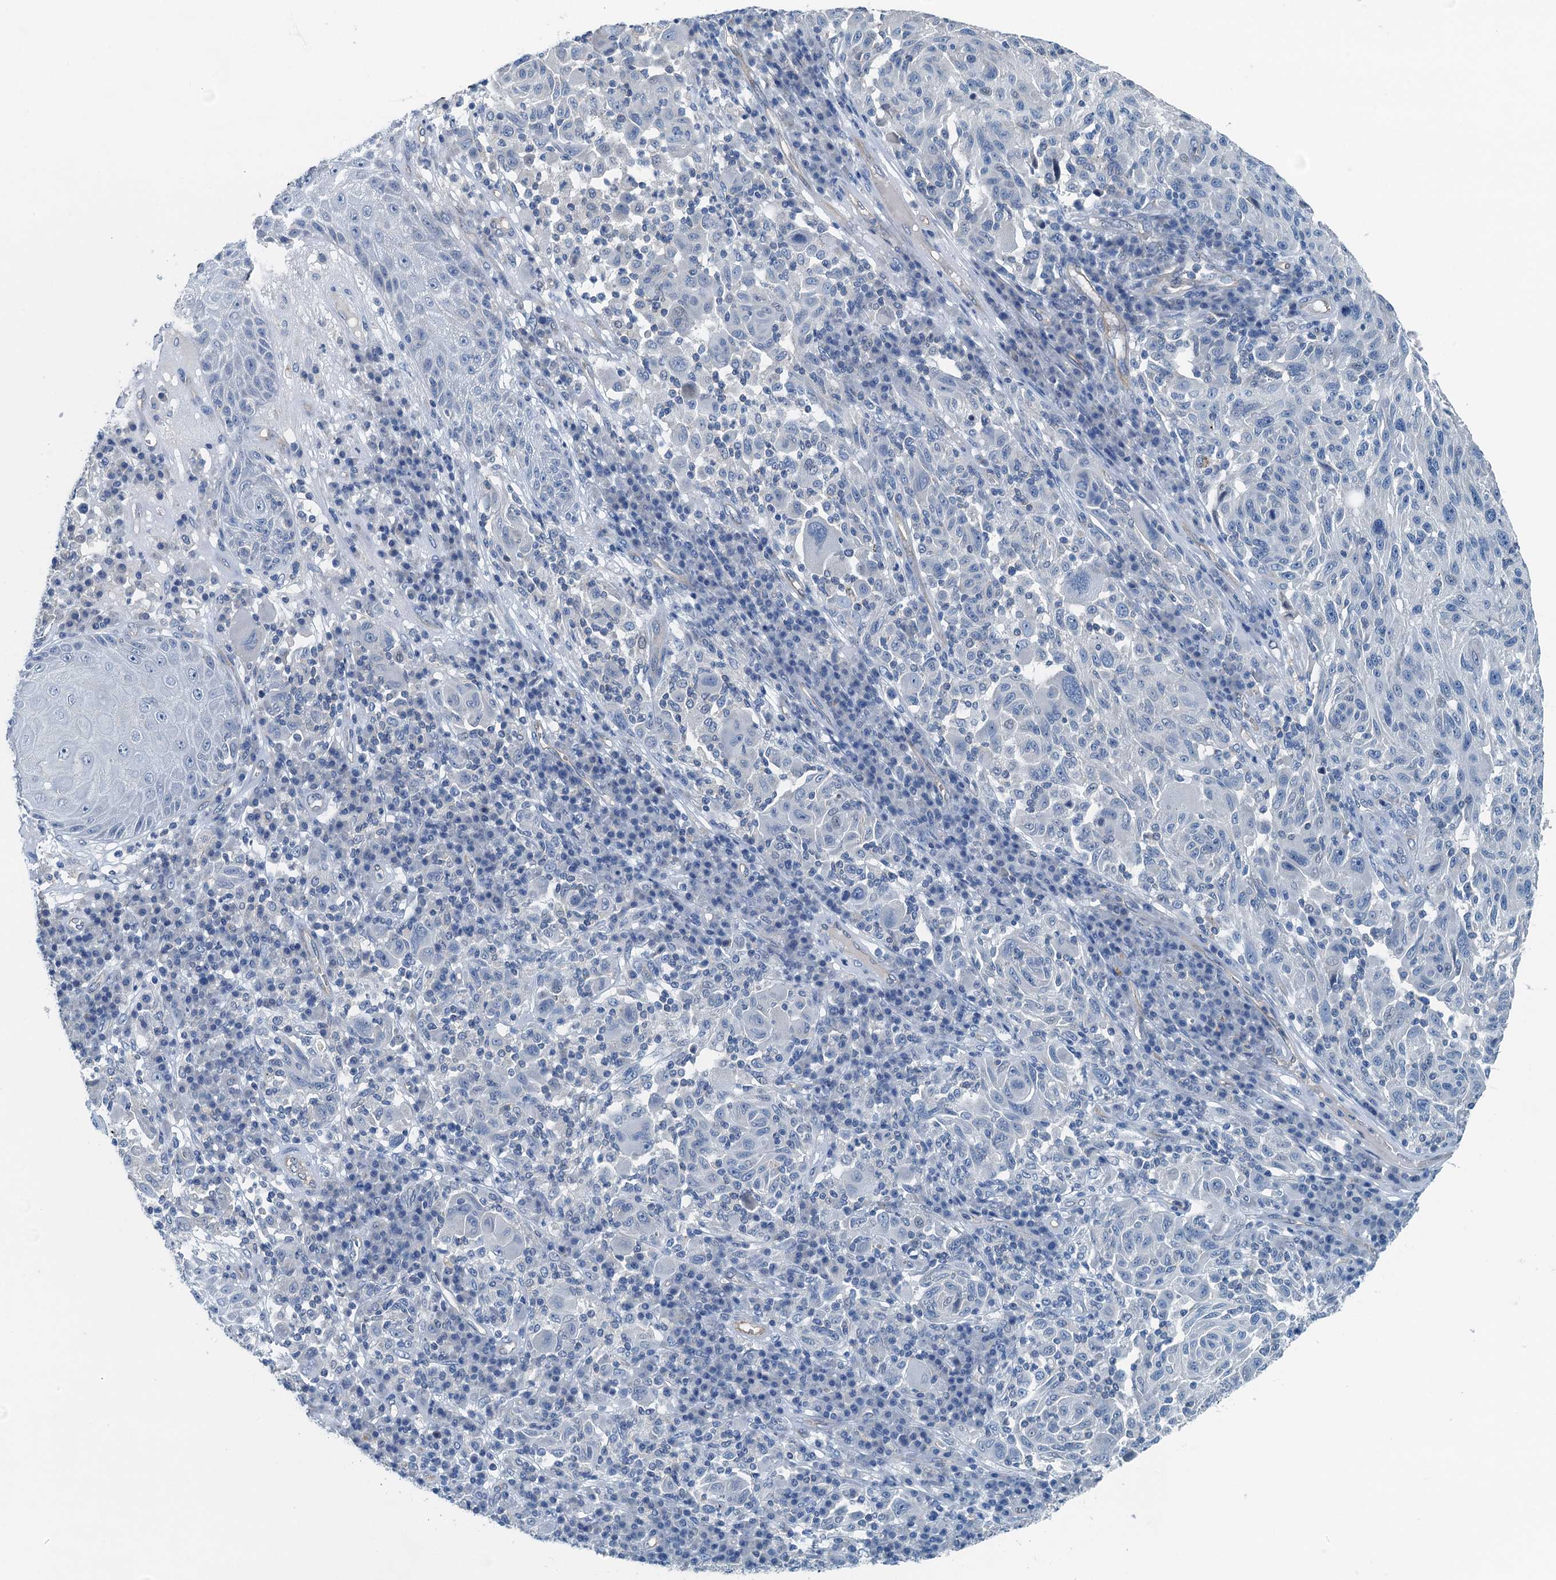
{"staining": {"intensity": "negative", "quantity": "none", "location": "none"}, "tissue": "melanoma", "cell_type": "Tumor cells", "image_type": "cancer", "snomed": [{"axis": "morphology", "description": "Malignant melanoma, NOS"}, {"axis": "topography", "description": "Skin"}], "caption": "High power microscopy histopathology image of an immunohistochemistry photomicrograph of melanoma, revealing no significant staining in tumor cells.", "gene": "GFOD2", "patient": {"sex": "male", "age": 53}}